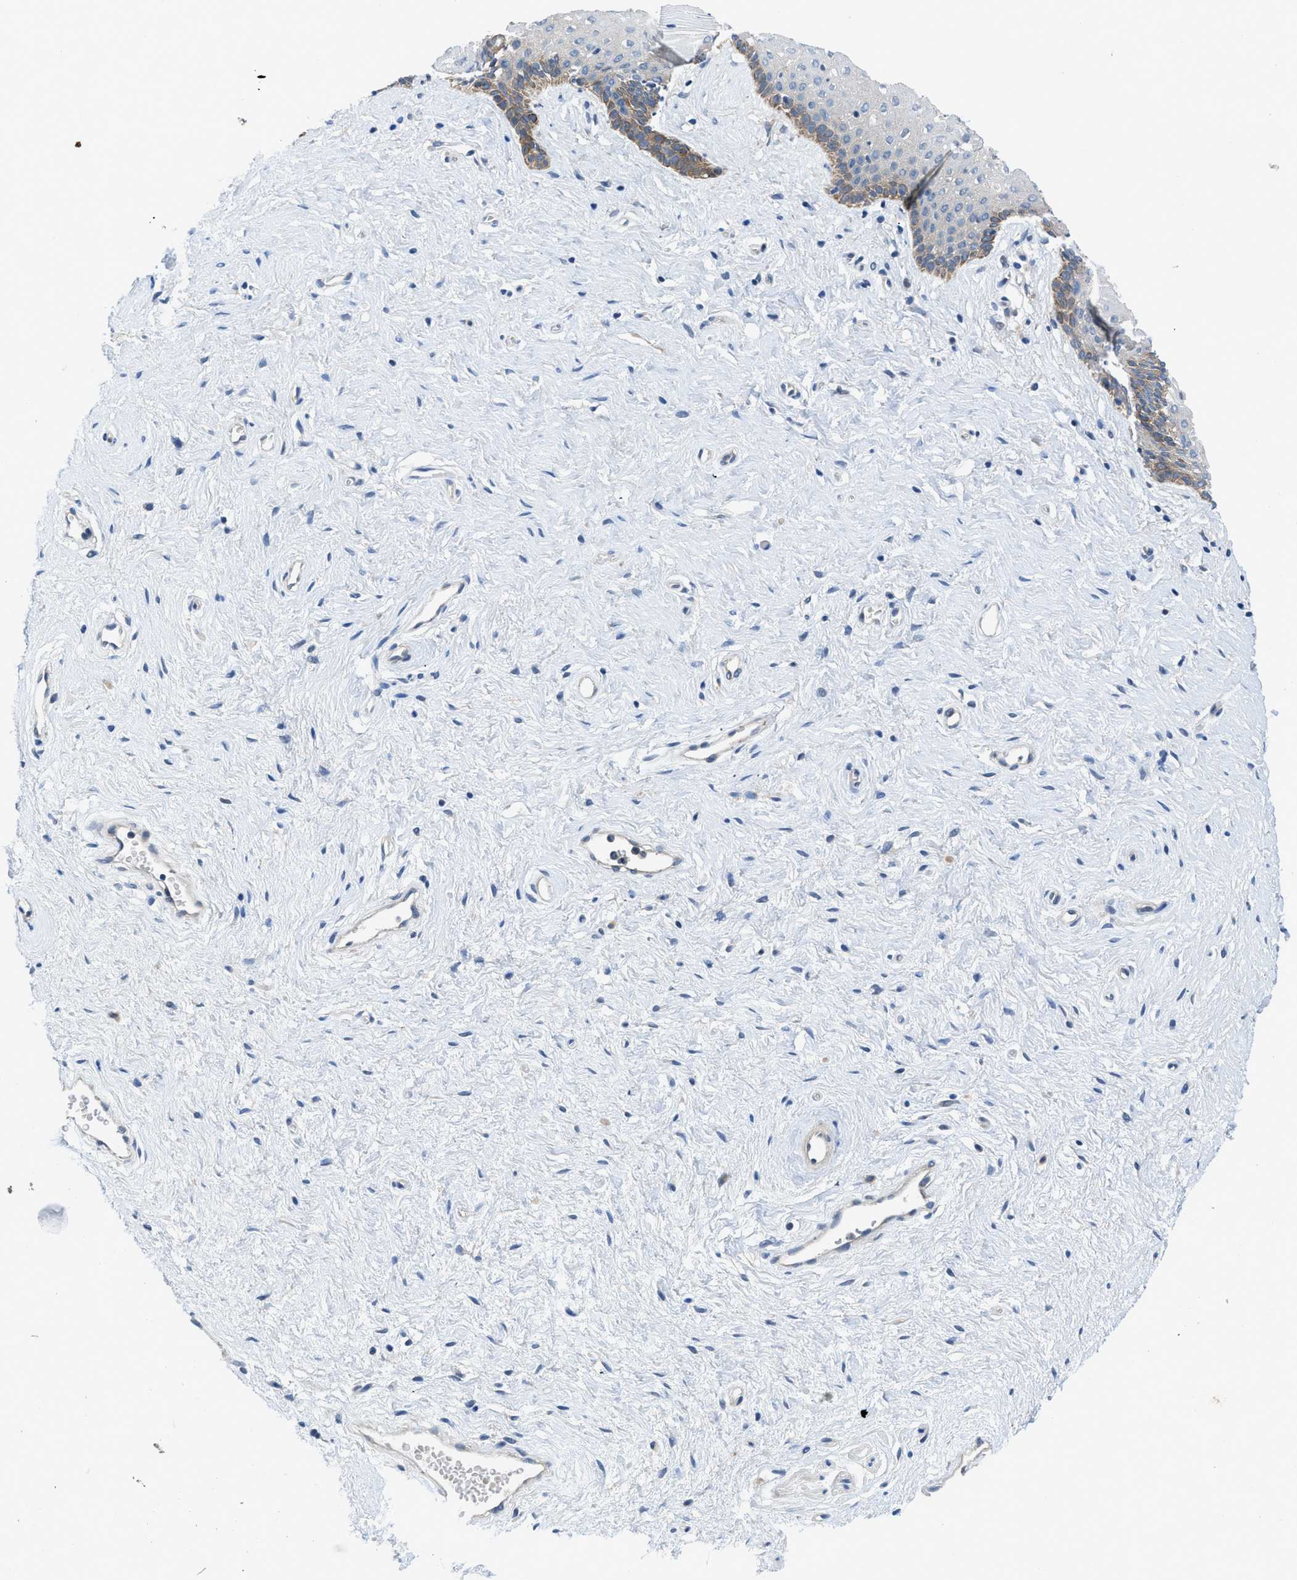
{"staining": {"intensity": "weak", "quantity": "<25%", "location": "cytoplasmic/membranous"}, "tissue": "vagina", "cell_type": "Squamous epithelial cells", "image_type": "normal", "snomed": [{"axis": "morphology", "description": "Normal tissue, NOS"}, {"axis": "topography", "description": "Vagina"}], "caption": "The image demonstrates no staining of squamous epithelial cells in unremarkable vagina. (Brightfield microscopy of DAB (3,3'-diaminobenzidine) immunohistochemistry (IHC) at high magnification).", "gene": "PANX1", "patient": {"sex": "female", "age": 44}}